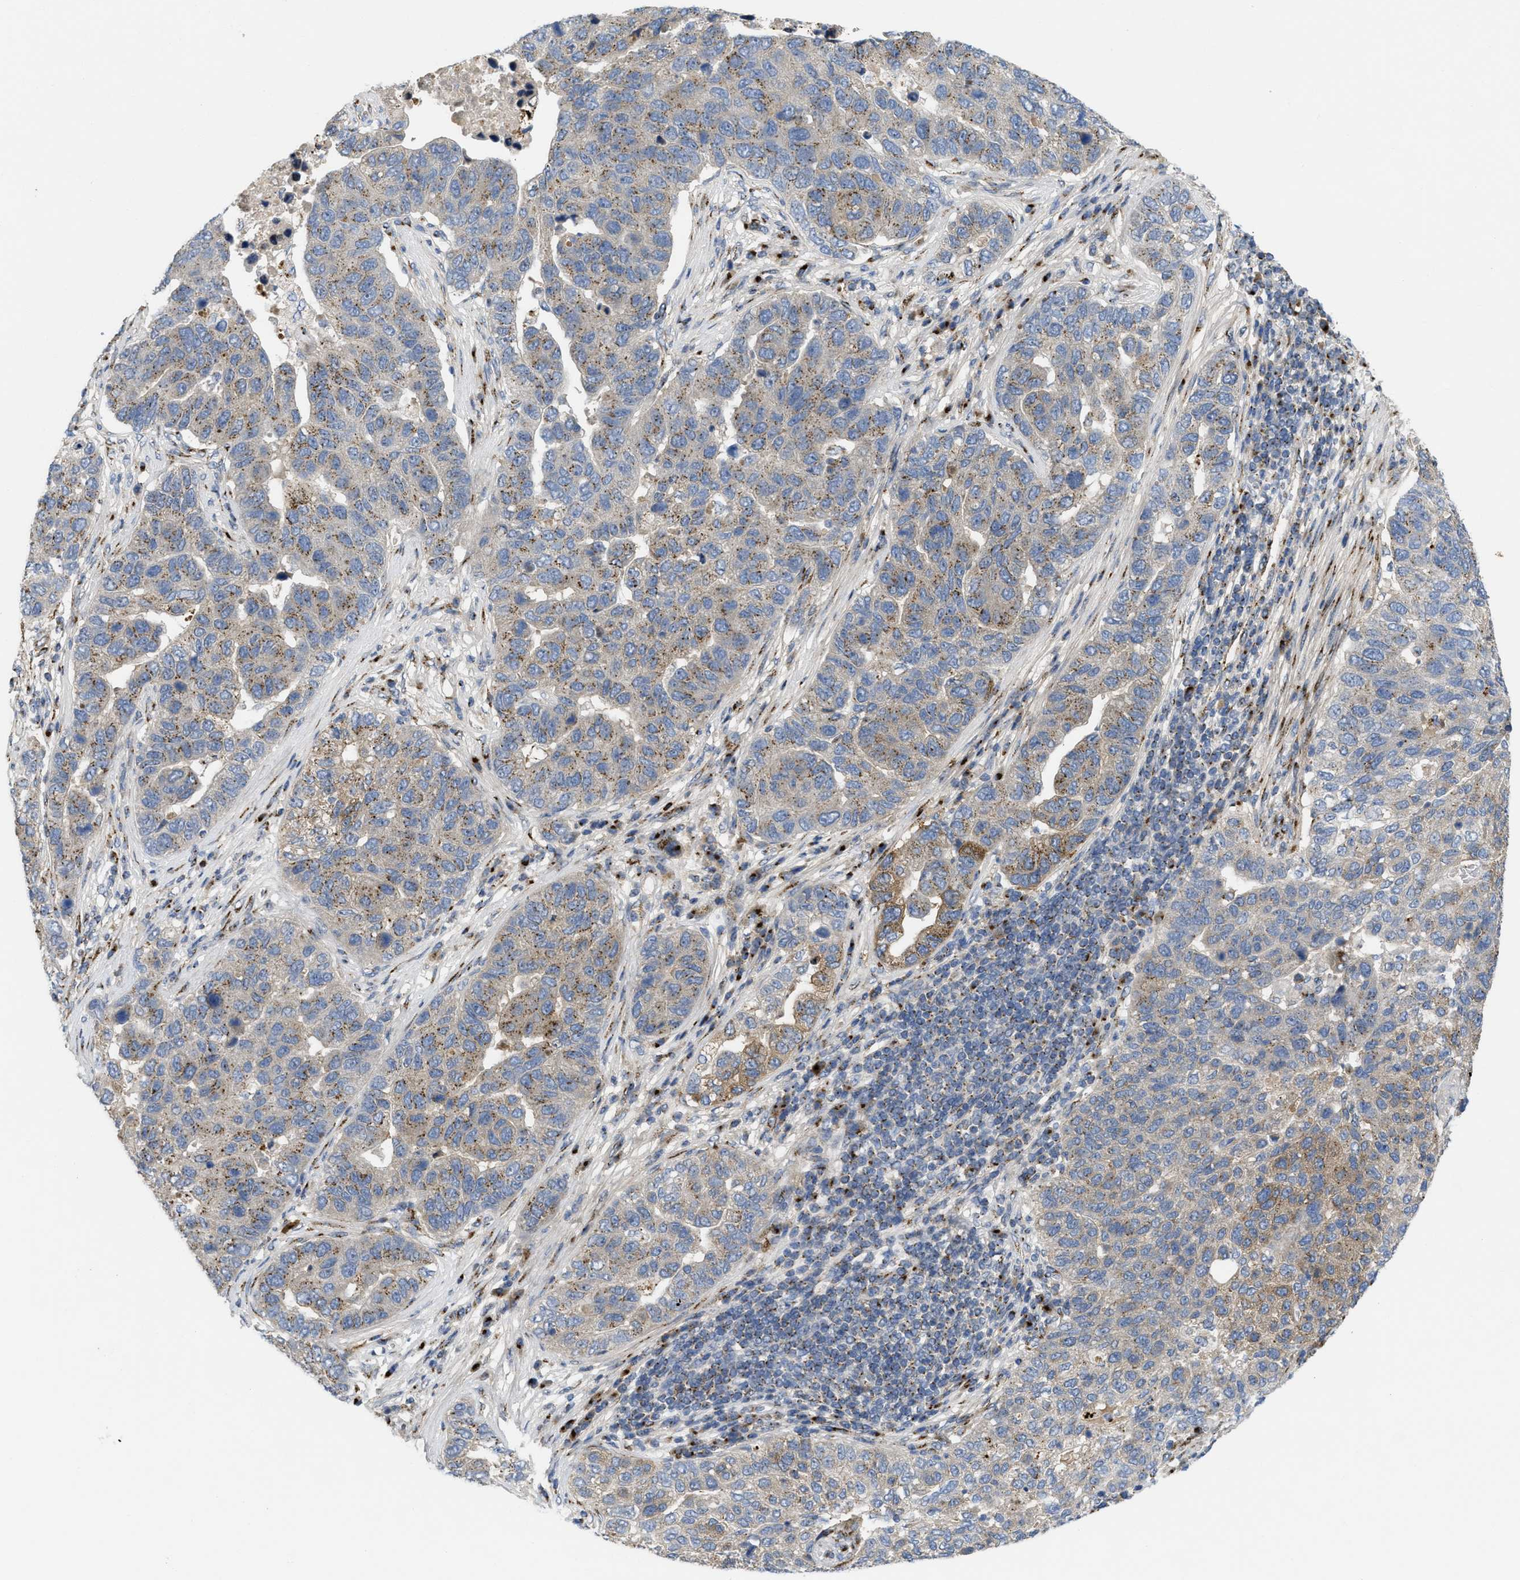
{"staining": {"intensity": "moderate", "quantity": "25%-75%", "location": "cytoplasmic/membranous"}, "tissue": "pancreatic cancer", "cell_type": "Tumor cells", "image_type": "cancer", "snomed": [{"axis": "morphology", "description": "Adenocarcinoma, NOS"}, {"axis": "topography", "description": "Pancreas"}], "caption": "High-power microscopy captured an IHC histopathology image of pancreatic cancer, revealing moderate cytoplasmic/membranous positivity in approximately 25%-75% of tumor cells.", "gene": "ZNF70", "patient": {"sex": "female", "age": 61}}